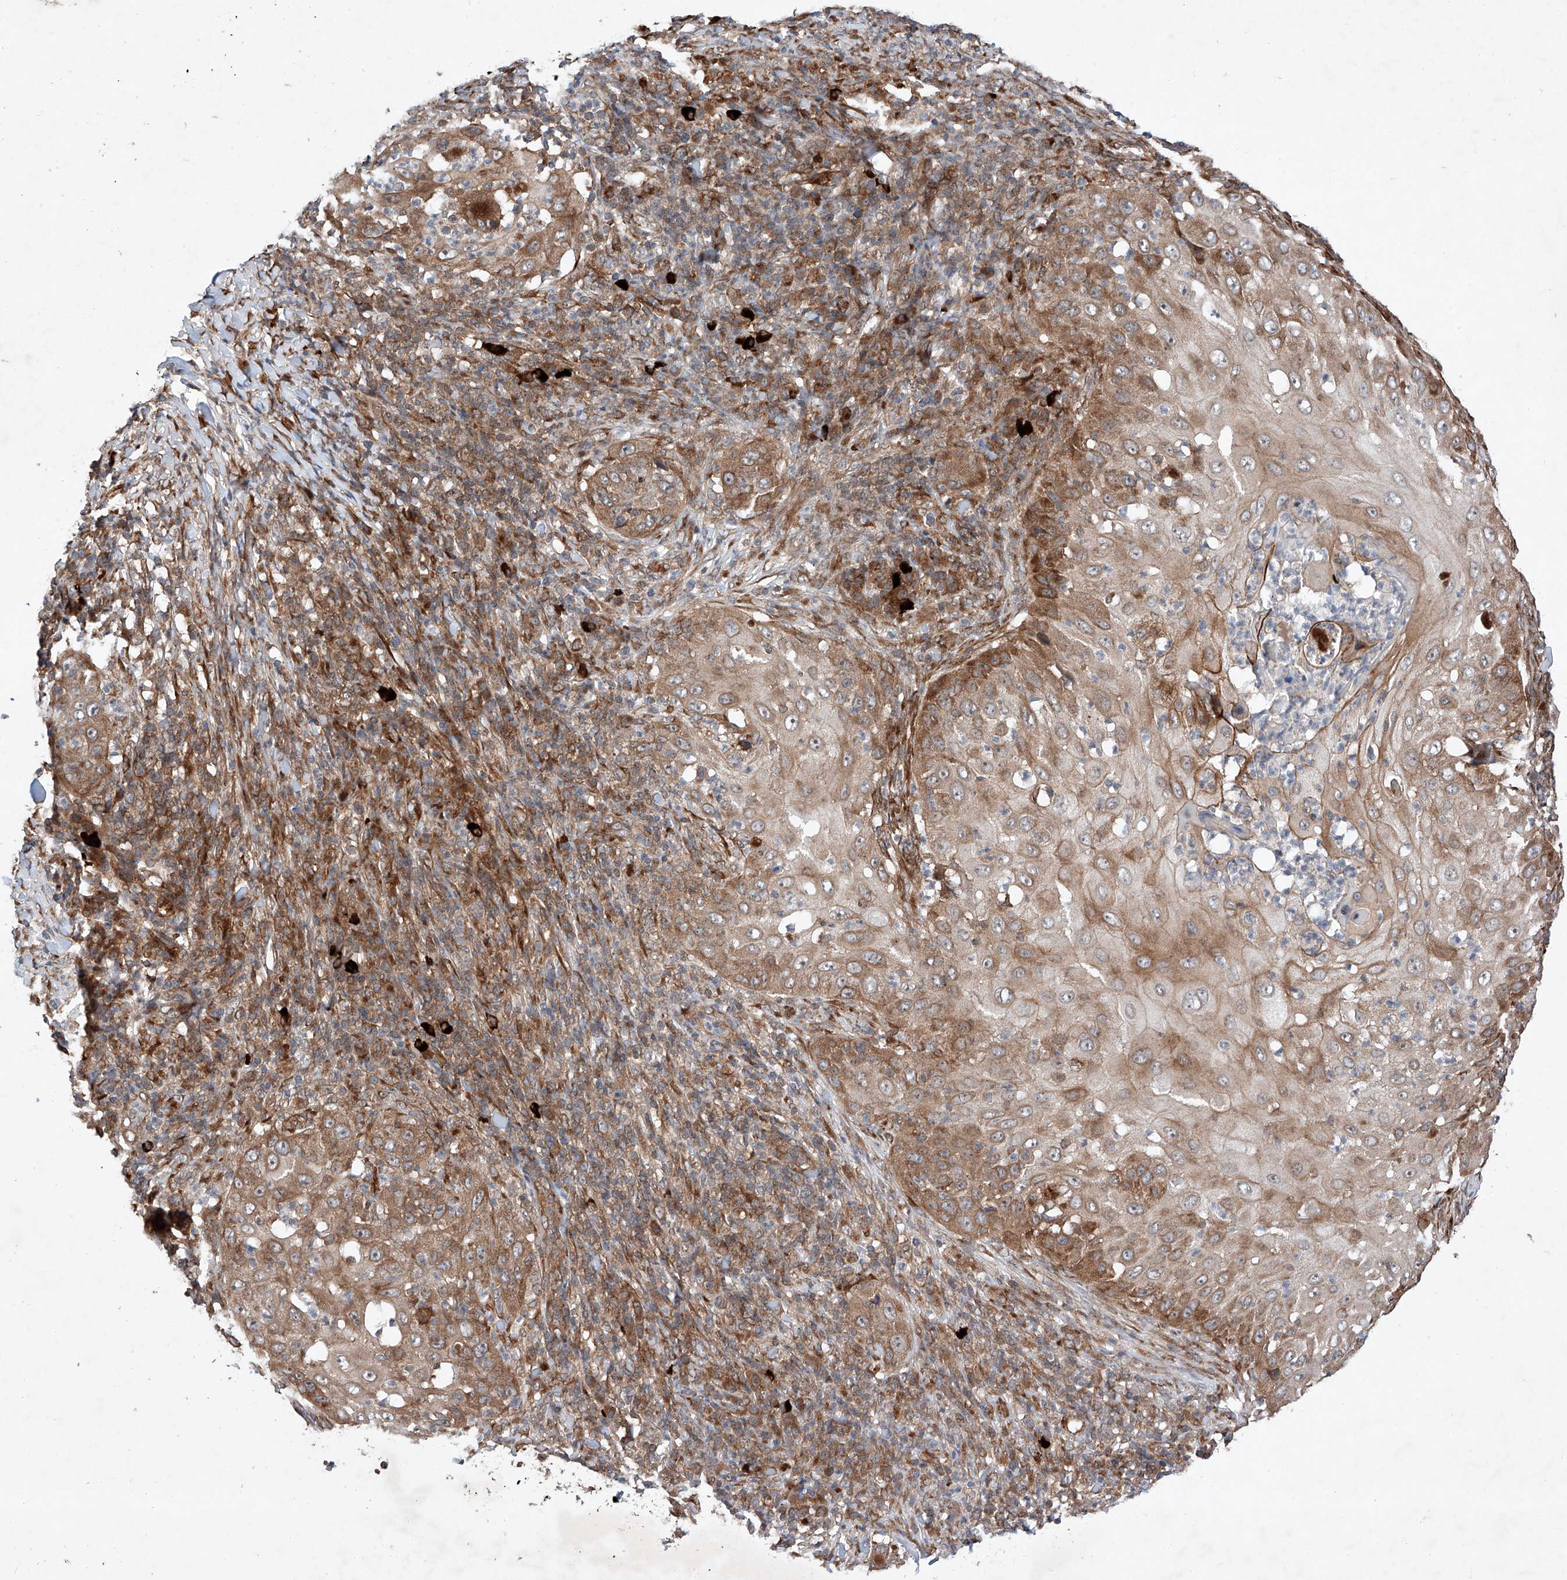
{"staining": {"intensity": "moderate", "quantity": ">75%", "location": "cytoplasmic/membranous"}, "tissue": "skin cancer", "cell_type": "Tumor cells", "image_type": "cancer", "snomed": [{"axis": "morphology", "description": "Squamous cell carcinoma, NOS"}, {"axis": "topography", "description": "Skin"}], "caption": "Skin cancer tissue shows moderate cytoplasmic/membranous positivity in about >75% of tumor cells", "gene": "ZFP28", "patient": {"sex": "female", "age": 44}}